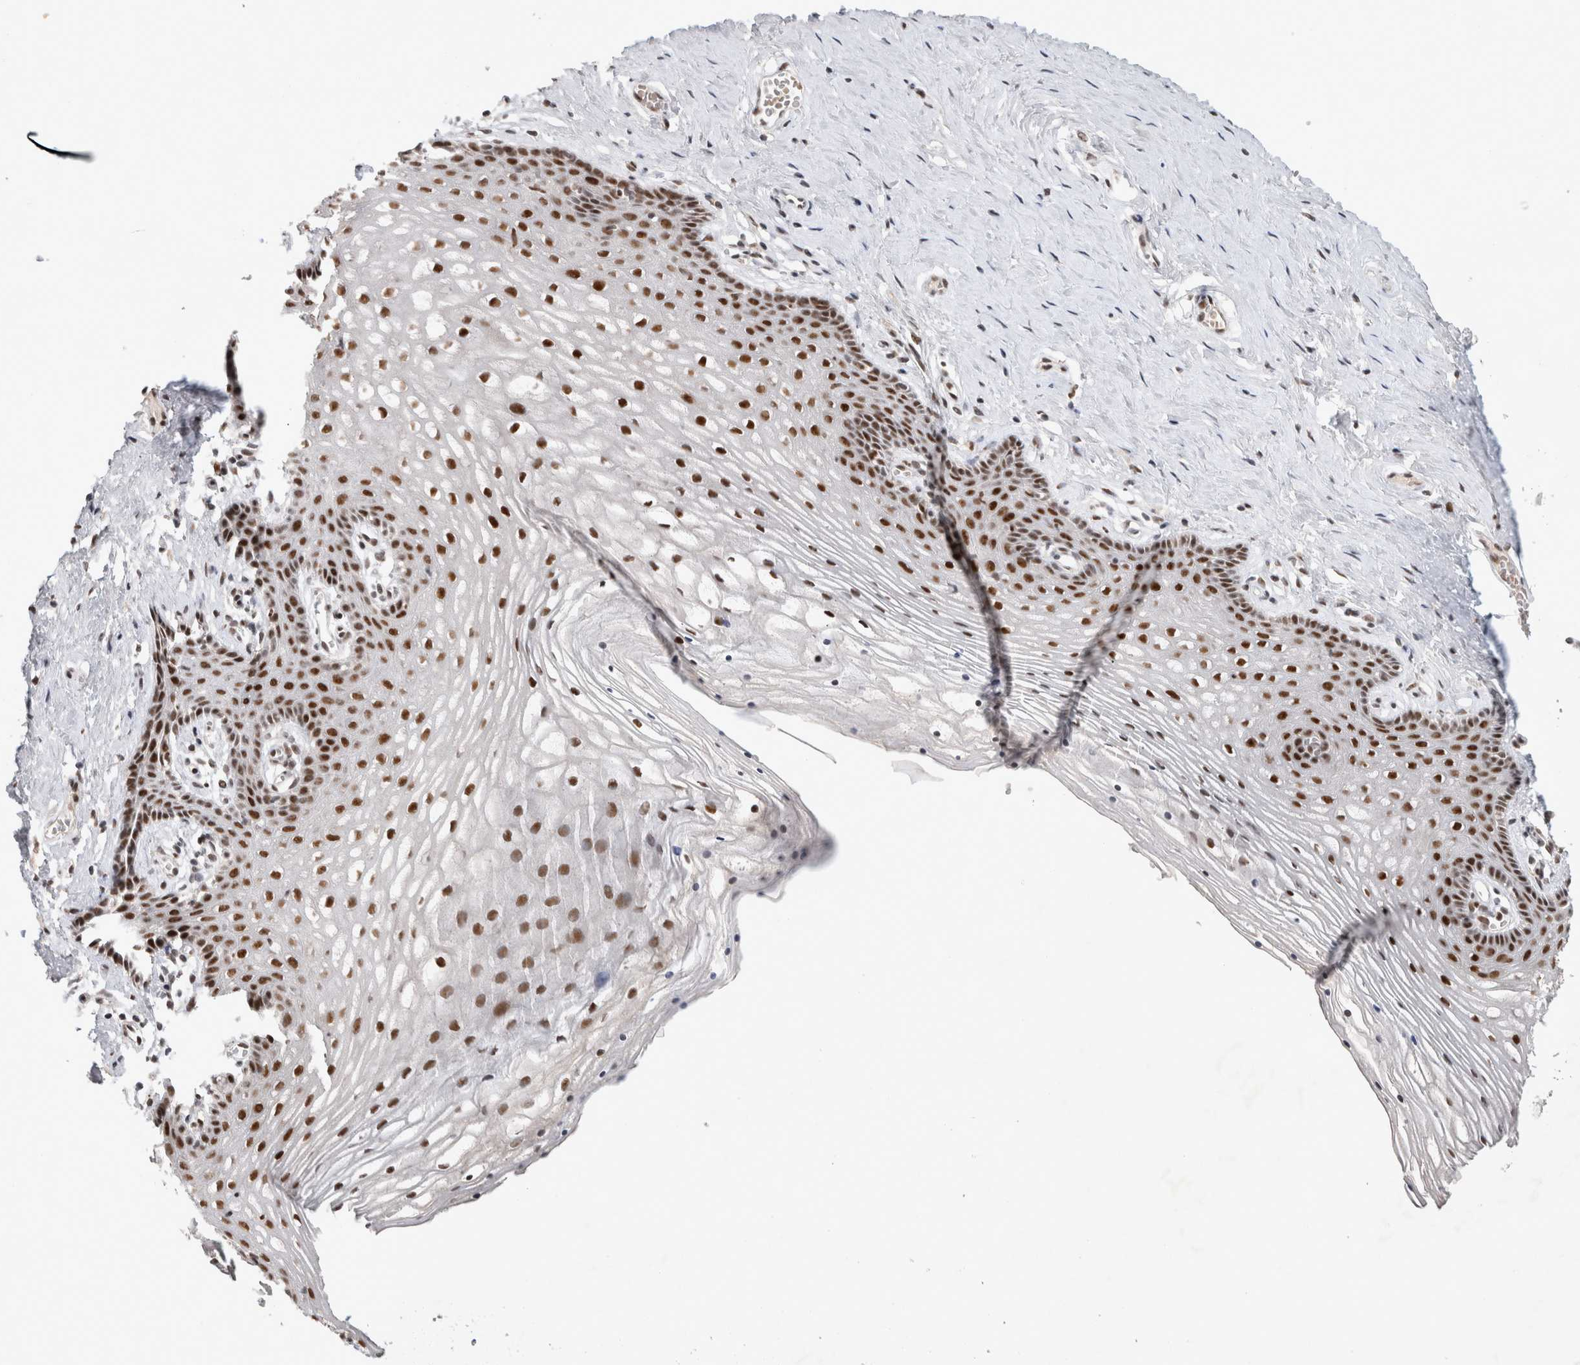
{"staining": {"intensity": "strong", "quantity": ">75%", "location": "nuclear"}, "tissue": "vagina", "cell_type": "Squamous epithelial cells", "image_type": "normal", "snomed": [{"axis": "morphology", "description": "Normal tissue, NOS"}, {"axis": "topography", "description": "Vagina"}], "caption": "Squamous epithelial cells exhibit high levels of strong nuclear positivity in about >75% of cells in benign human vagina. Using DAB (brown) and hematoxylin (blue) stains, captured at high magnification using brightfield microscopy.", "gene": "HESX1", "patient": {"sex": "female", "age": 32}}